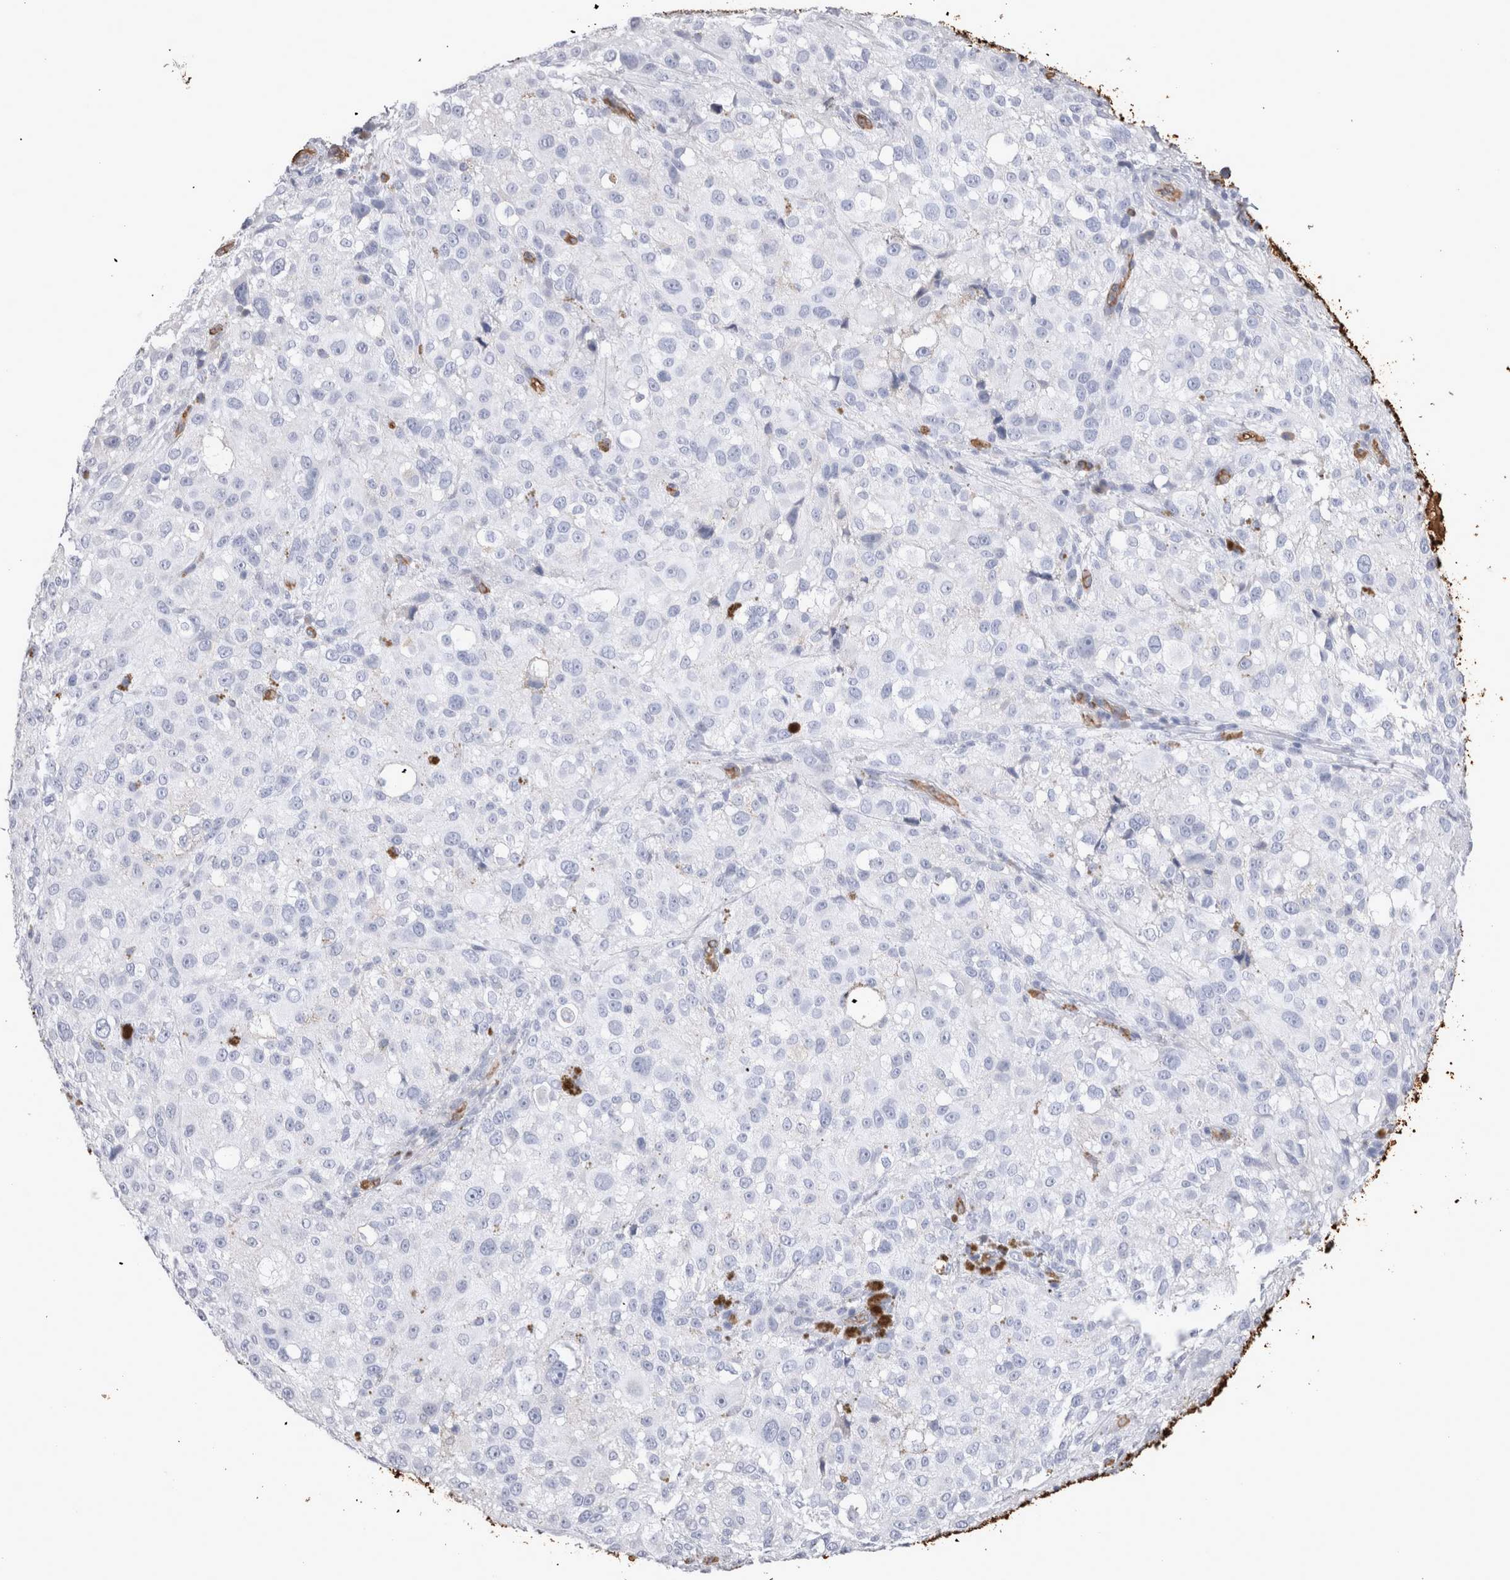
{"staining": {"intensity": "negative", "quantity": "none", "location": "none"}, "tissue": "melanoma", "cell_type": "Tumor cells", "image_type": "cancer", "snomed": [{"axis": "morphology", "description": "Necrosis, NOS"}, {"axis": "morphology", "description": "Malignant melanoma, NOS"}, {"axis": "topography", "description": "Skin"}], "caption": "The immunohistochemistry (IHC) micrograph has no significant staining in tumor cells of malignant melanoma tissue. (Stains: DAB IHC with hematoxylin counter stain, Microscopy: brightfield microscopy at high magnification).", "gene": "IL17RC", "patient": {"sex": "female", "age": 87}}